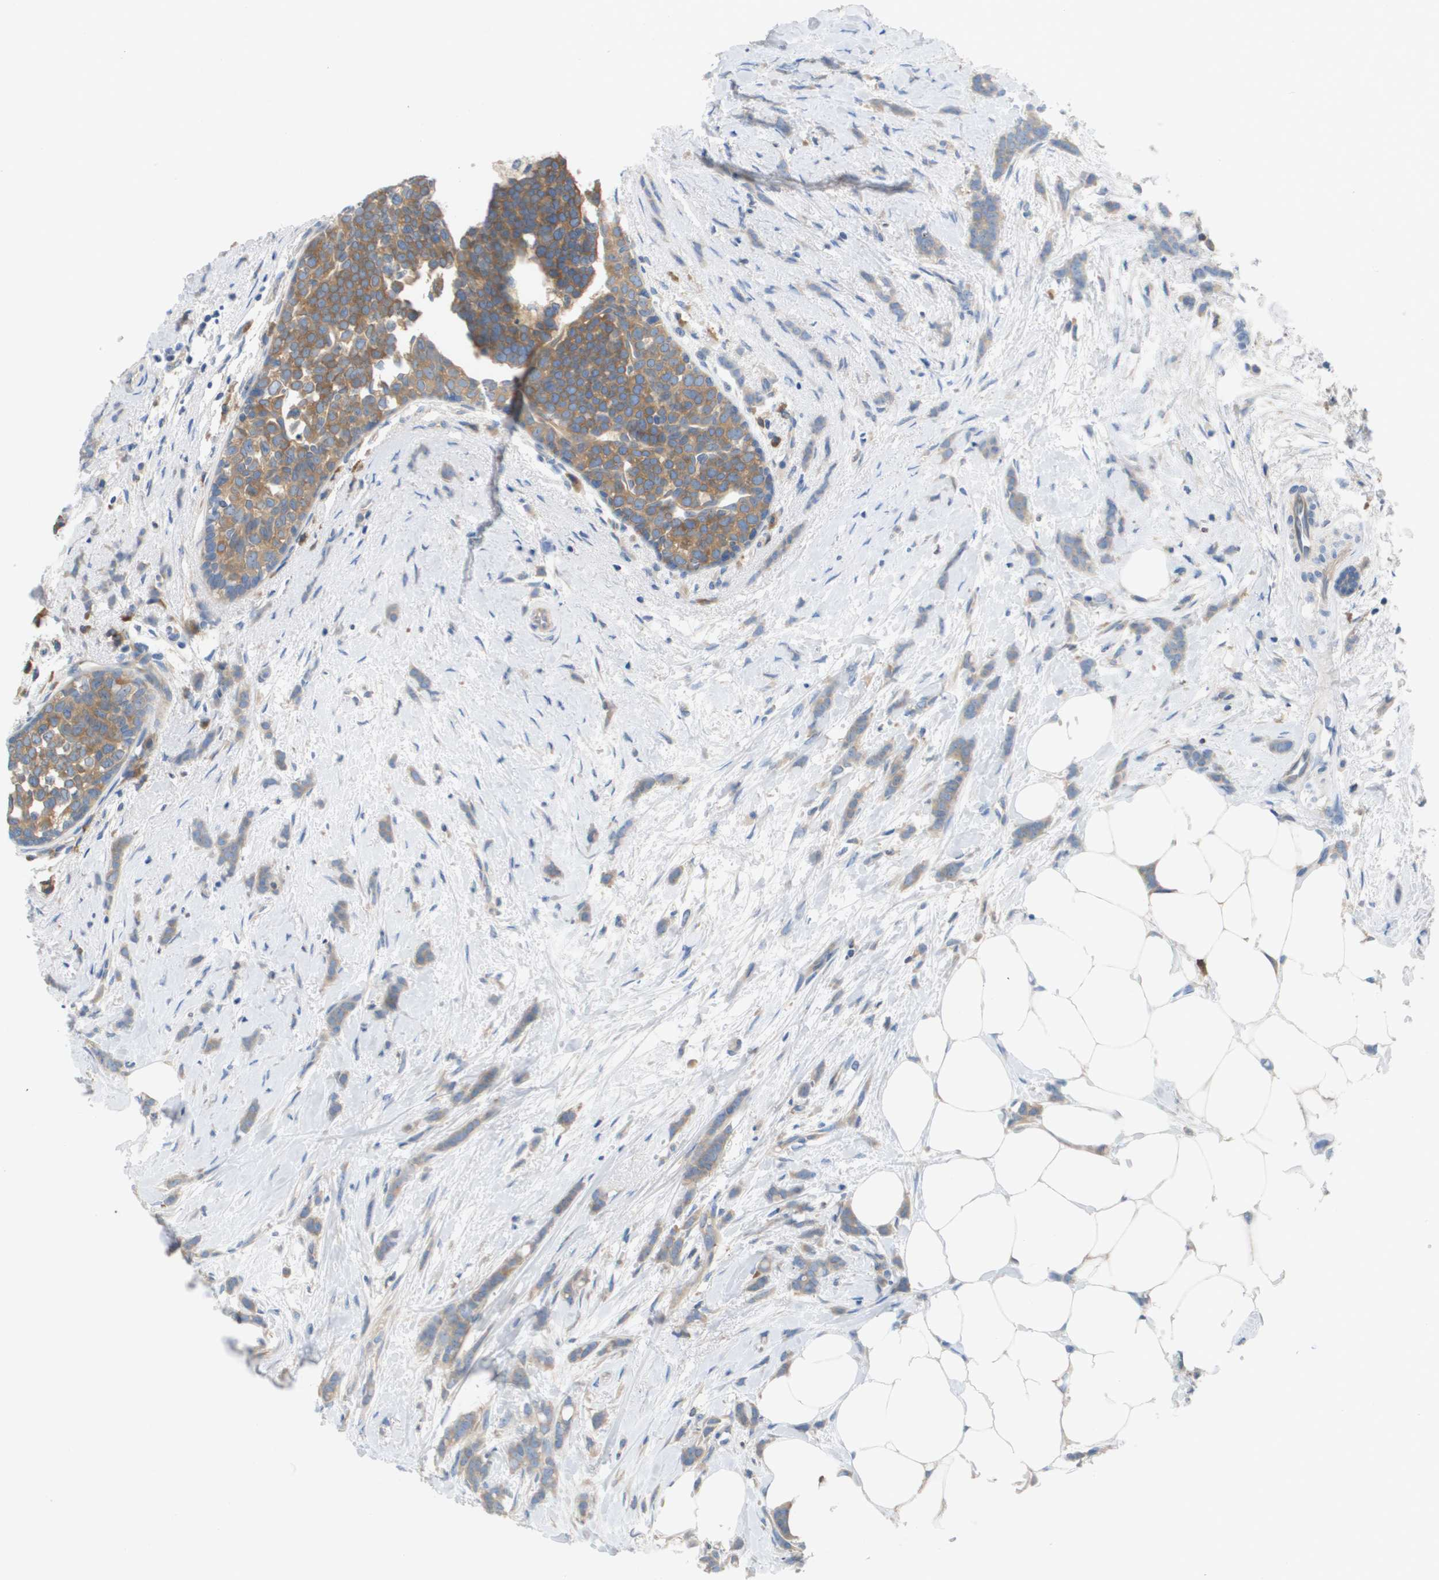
{"staining": {"intensity": "weak", "quantity": ">75%", "location": "cytoplasmic/membranous"}, "tissue": "breast cancer", "cell_type": "Tumor cells", "image_type": "cancer", "snomed": [{"axis": "morphology", "description": "Lobular carcinoma, in situ"}, {"axis": "morphology", "description": "Lobular carcinoma"}, {"axis": "topography", "description": "Breast"}], "caption": "Lobular carcinoma (breast) was stained to show a protein in brown. There is low levels of weak cytoplasmic/membranous positivity in about >75% of tumor cells. Nuclei are stained in blue.", "gene": "UBA5", "patient": {"sex": "female", "age": 41}}